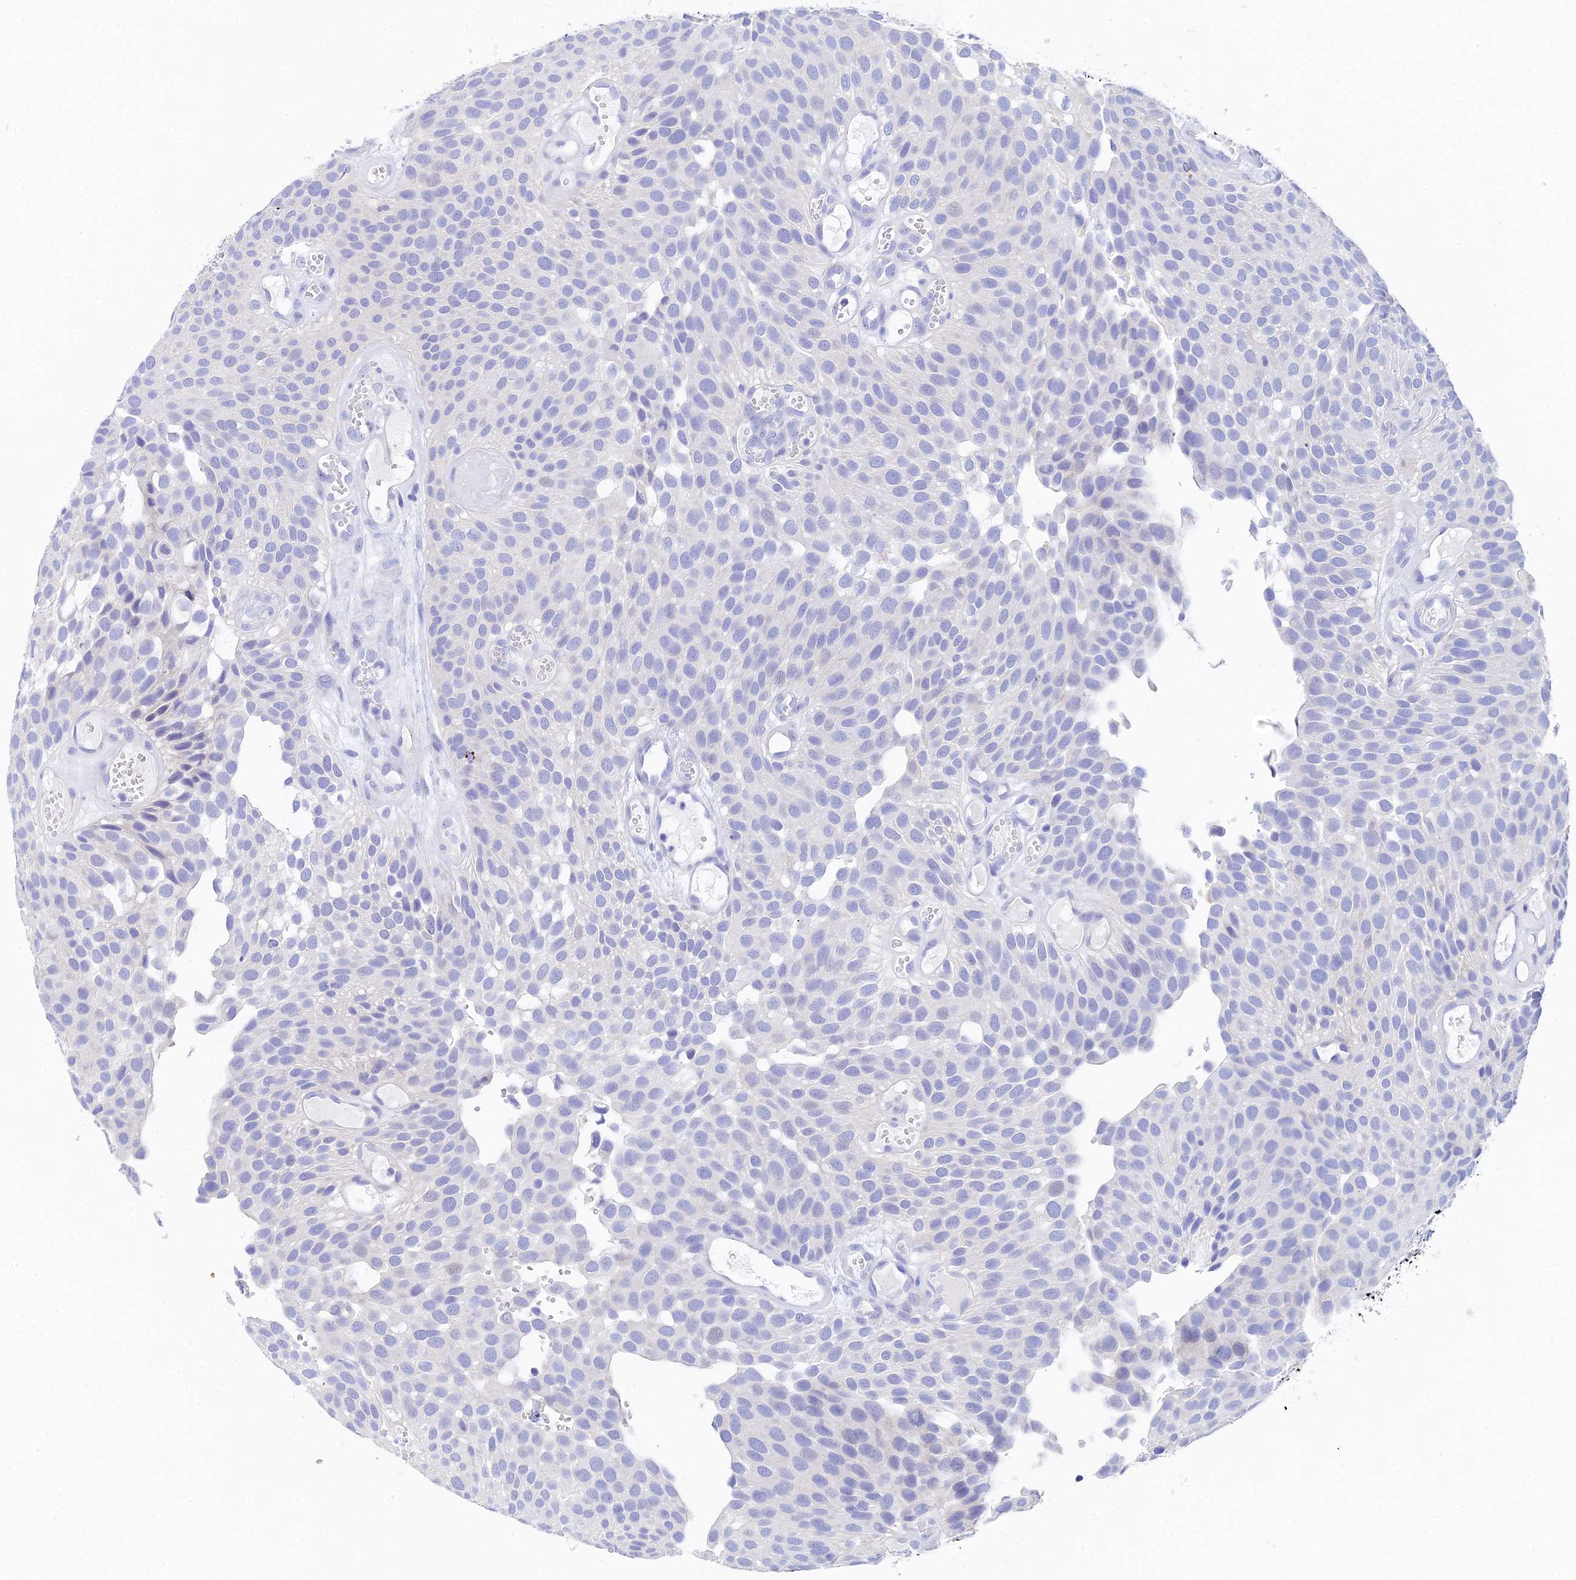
{"staining": {"intensity": "negative", "quantity": "none", "location": "none"}, "tissue": "urothelial cancer", "cell_type": "Tumor cells", "image_type": "cancer", "snomed": [{"axis": "morphology", "description": "Urothelial carcinoma, Low grade"}, {"axis": "topography", "description": "Urinary bladder"}], "caption": "The micrograph demonstrates no significant staining in tumor cells of low-grade urothelial carcinoma.", "gene": "CEP41", "patient": {"sex": "male", "age": 89}}